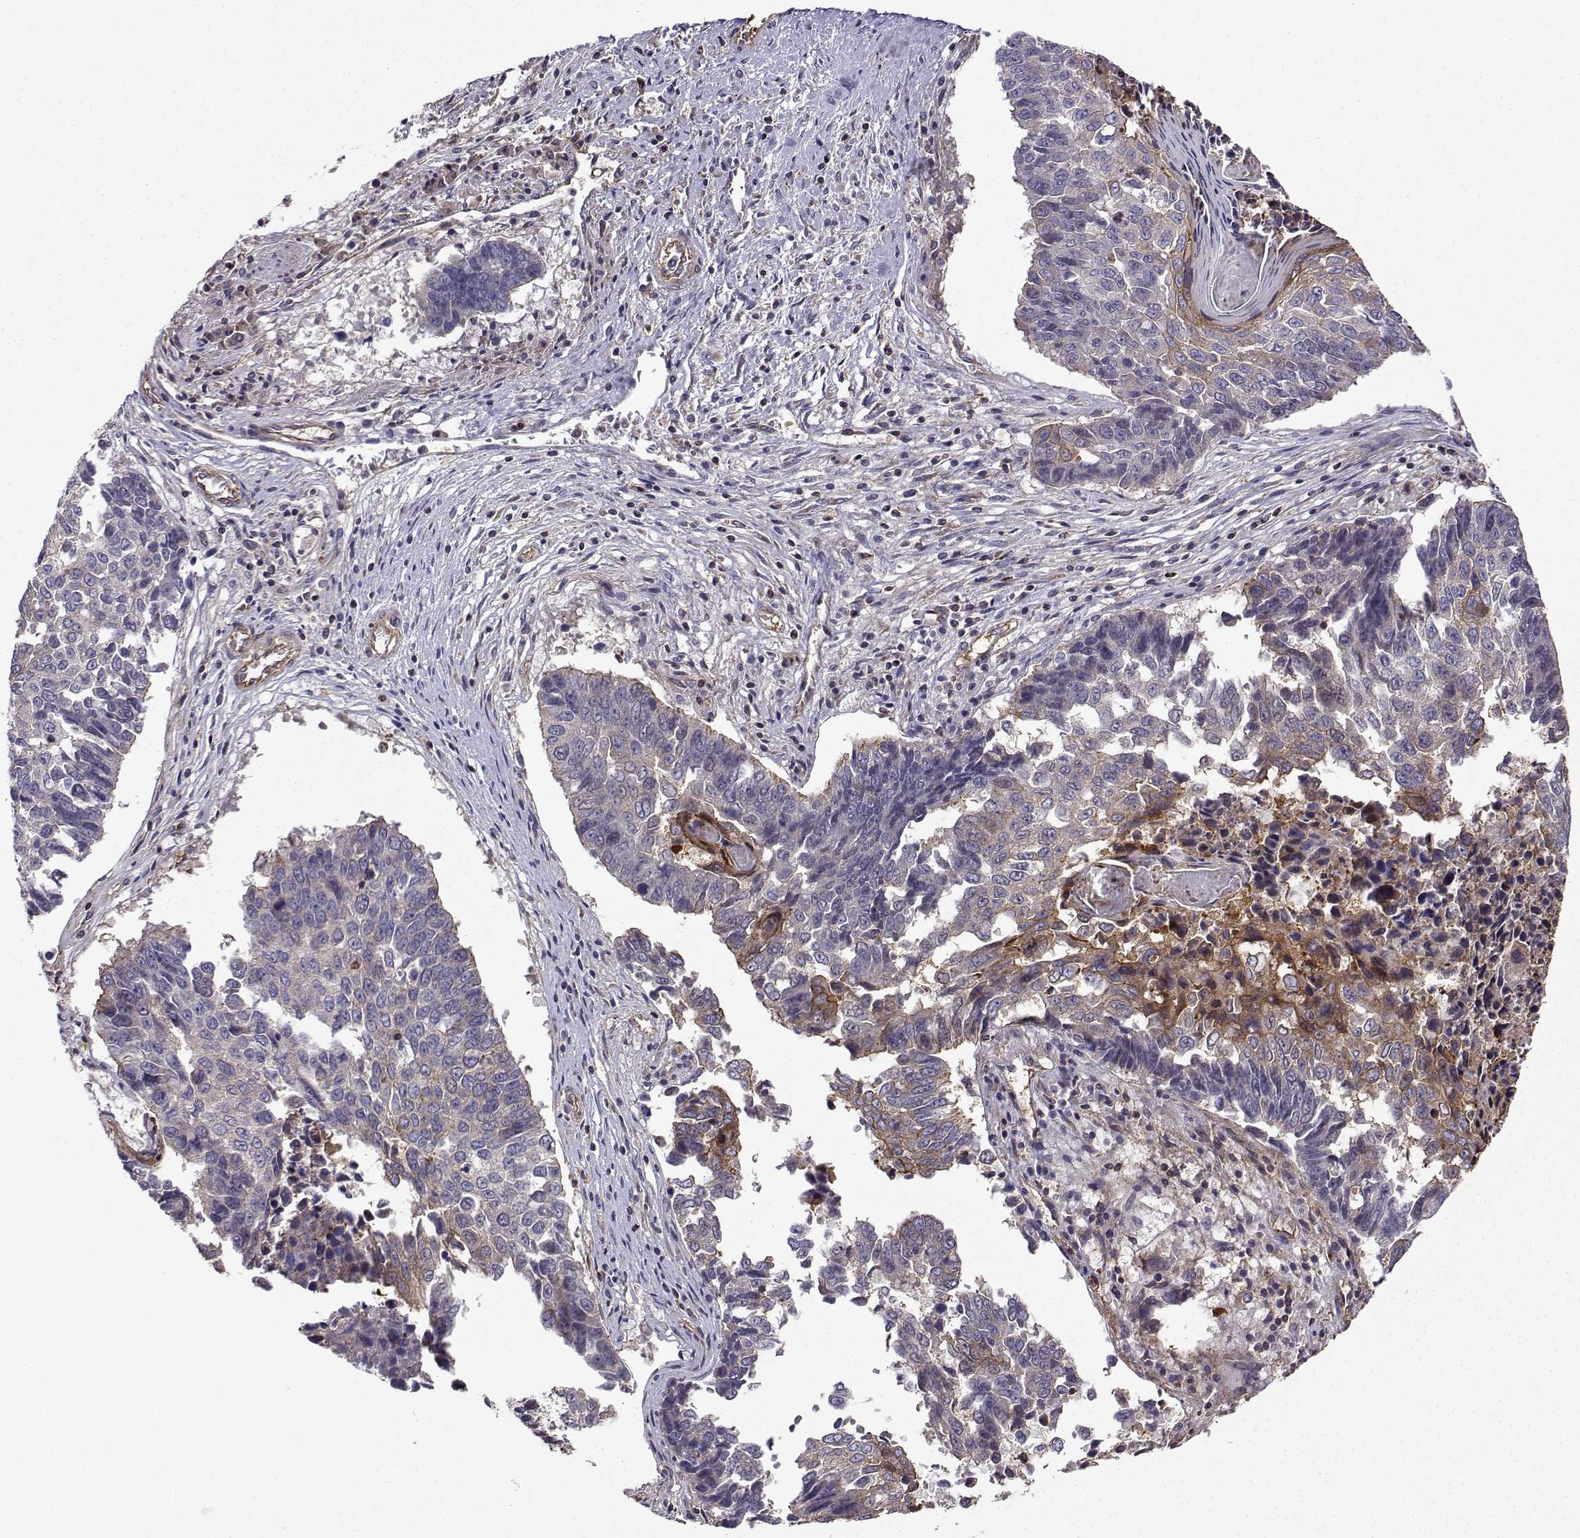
{"staining": {"intensity": "strong", "quantity": "<25%", "location": "cytoplasmic/membranous"}, "tissue": "lung cancer", "cell_type": "Tumor cells", "image_type": "cancer", "snomed": [{"axis": "morphology", "description": "Squamous cell carcinoma, NOS"}, {"axis": "topography", "description": "Lung"}], "caption": "Lung cancer stained for a protein shows strong cytoplasmic/membranous positivity in tumor cells.", "gene": "ITGB8", "patient": {"sex": "male", "age": 73}}